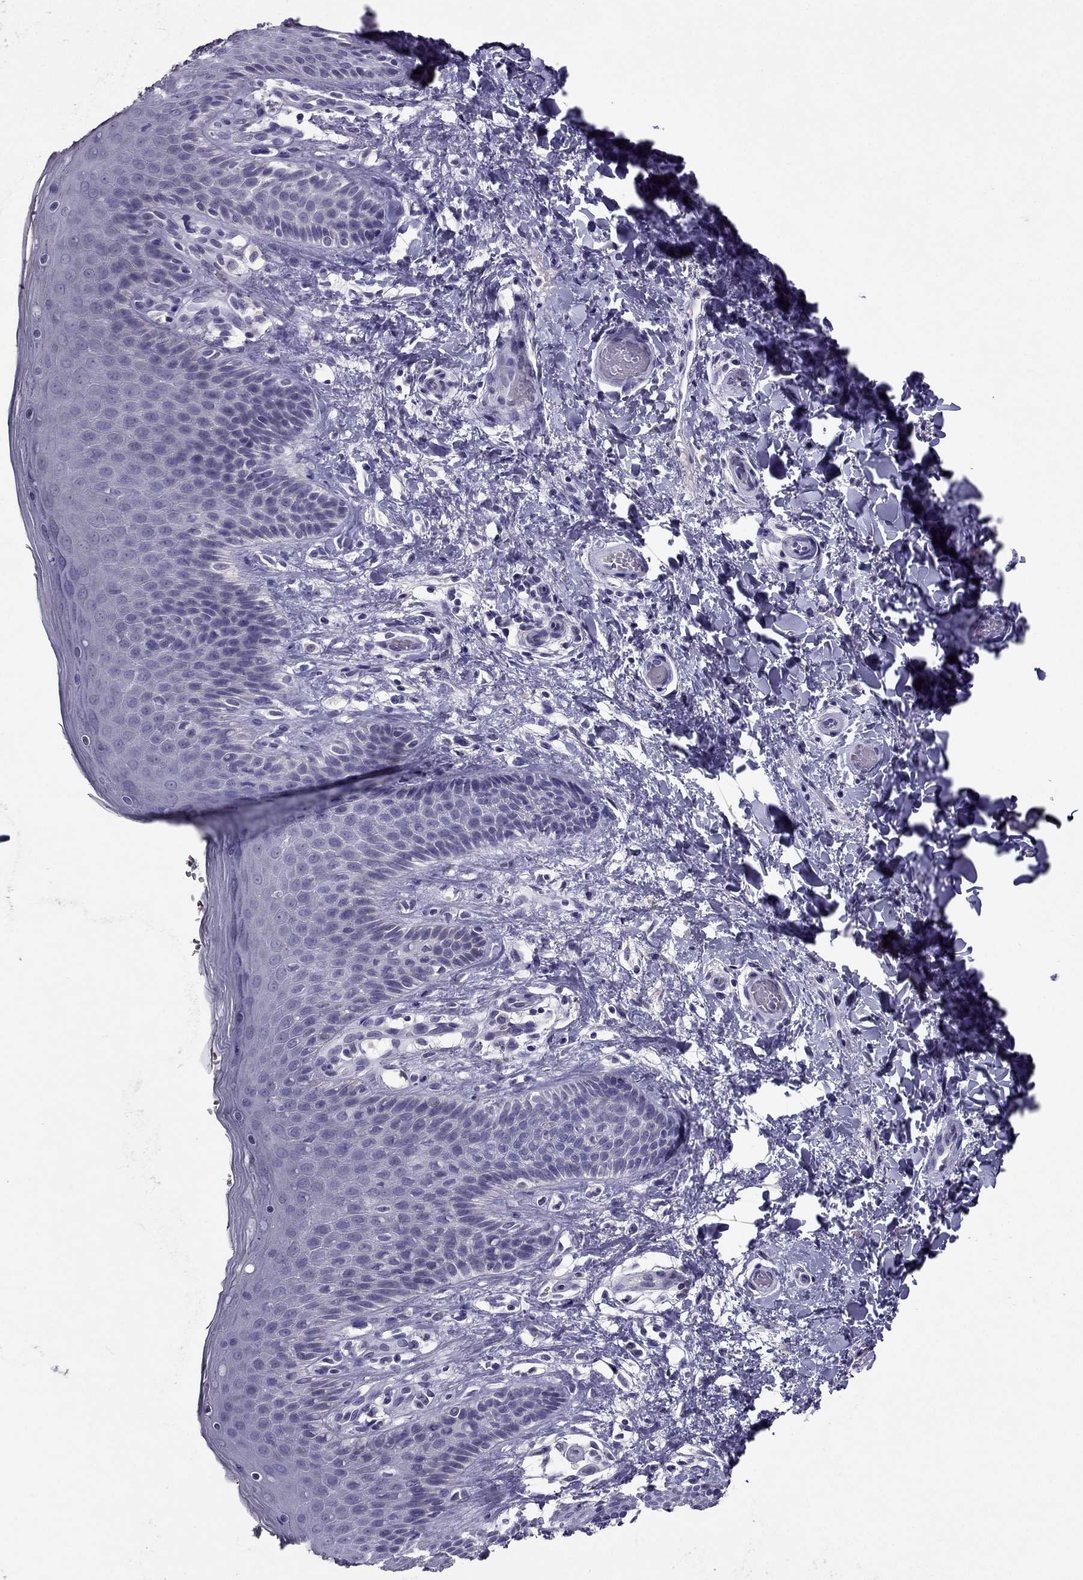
{"staining": {"intensity": "negative", "quantity": "none", "location": "none"}, "tissue": "skin", "cell_type": "Epidermal cells", "image_type": "normal", "snomed": [{"axis": "morphology", "description": "Normal tissue, NOS"}, {"axis": "topography", "description": "Anal"}], "caption": "This is a image of immunohistochemistry staining of unremarkable skin, which shows no positivity in epidermal cells.", "gene": "RHO", "patient": {"sex": "male", "age": 36}}